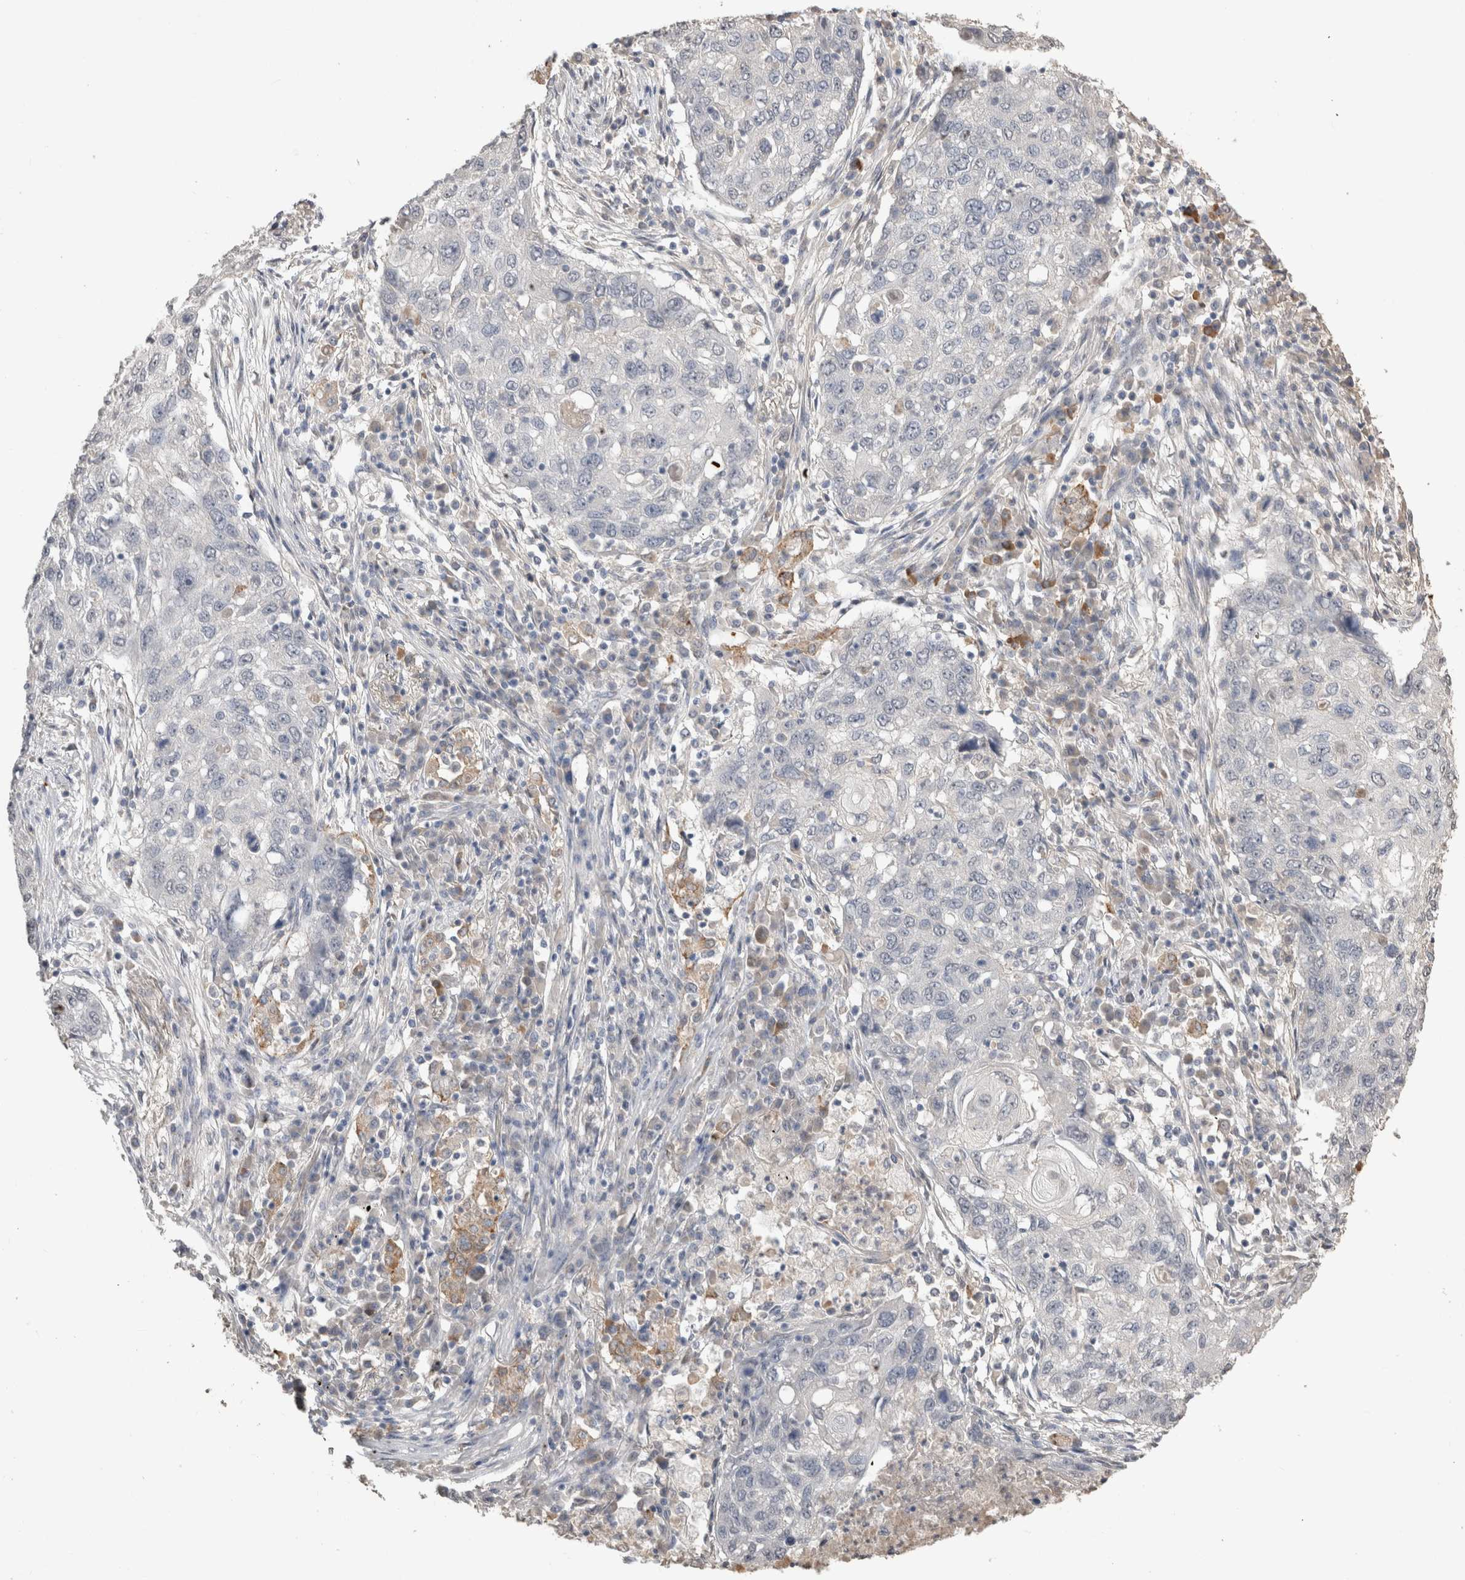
{"staining": {"intensity": "negative", "quantity": "none", "location": "none"}, "tissue": "lung cancer", "cell_type": "Tumor cells", "image_type": "cancer", "snomed": [{"axis": "morphology", "description": "Squamous cell carcinoma, NOS"}, {"axis": "topography", "description": "Lung"}], "caption": "This is a micrograph of IHC staining of lung cancer, which shows no positivity in tumor cells. (Brightfield microscopy of DAB immunohistochemistry (IHC) at high magnification).", "gene": "NAALADL2", "patient": {"sex": "female", "age": 63}}